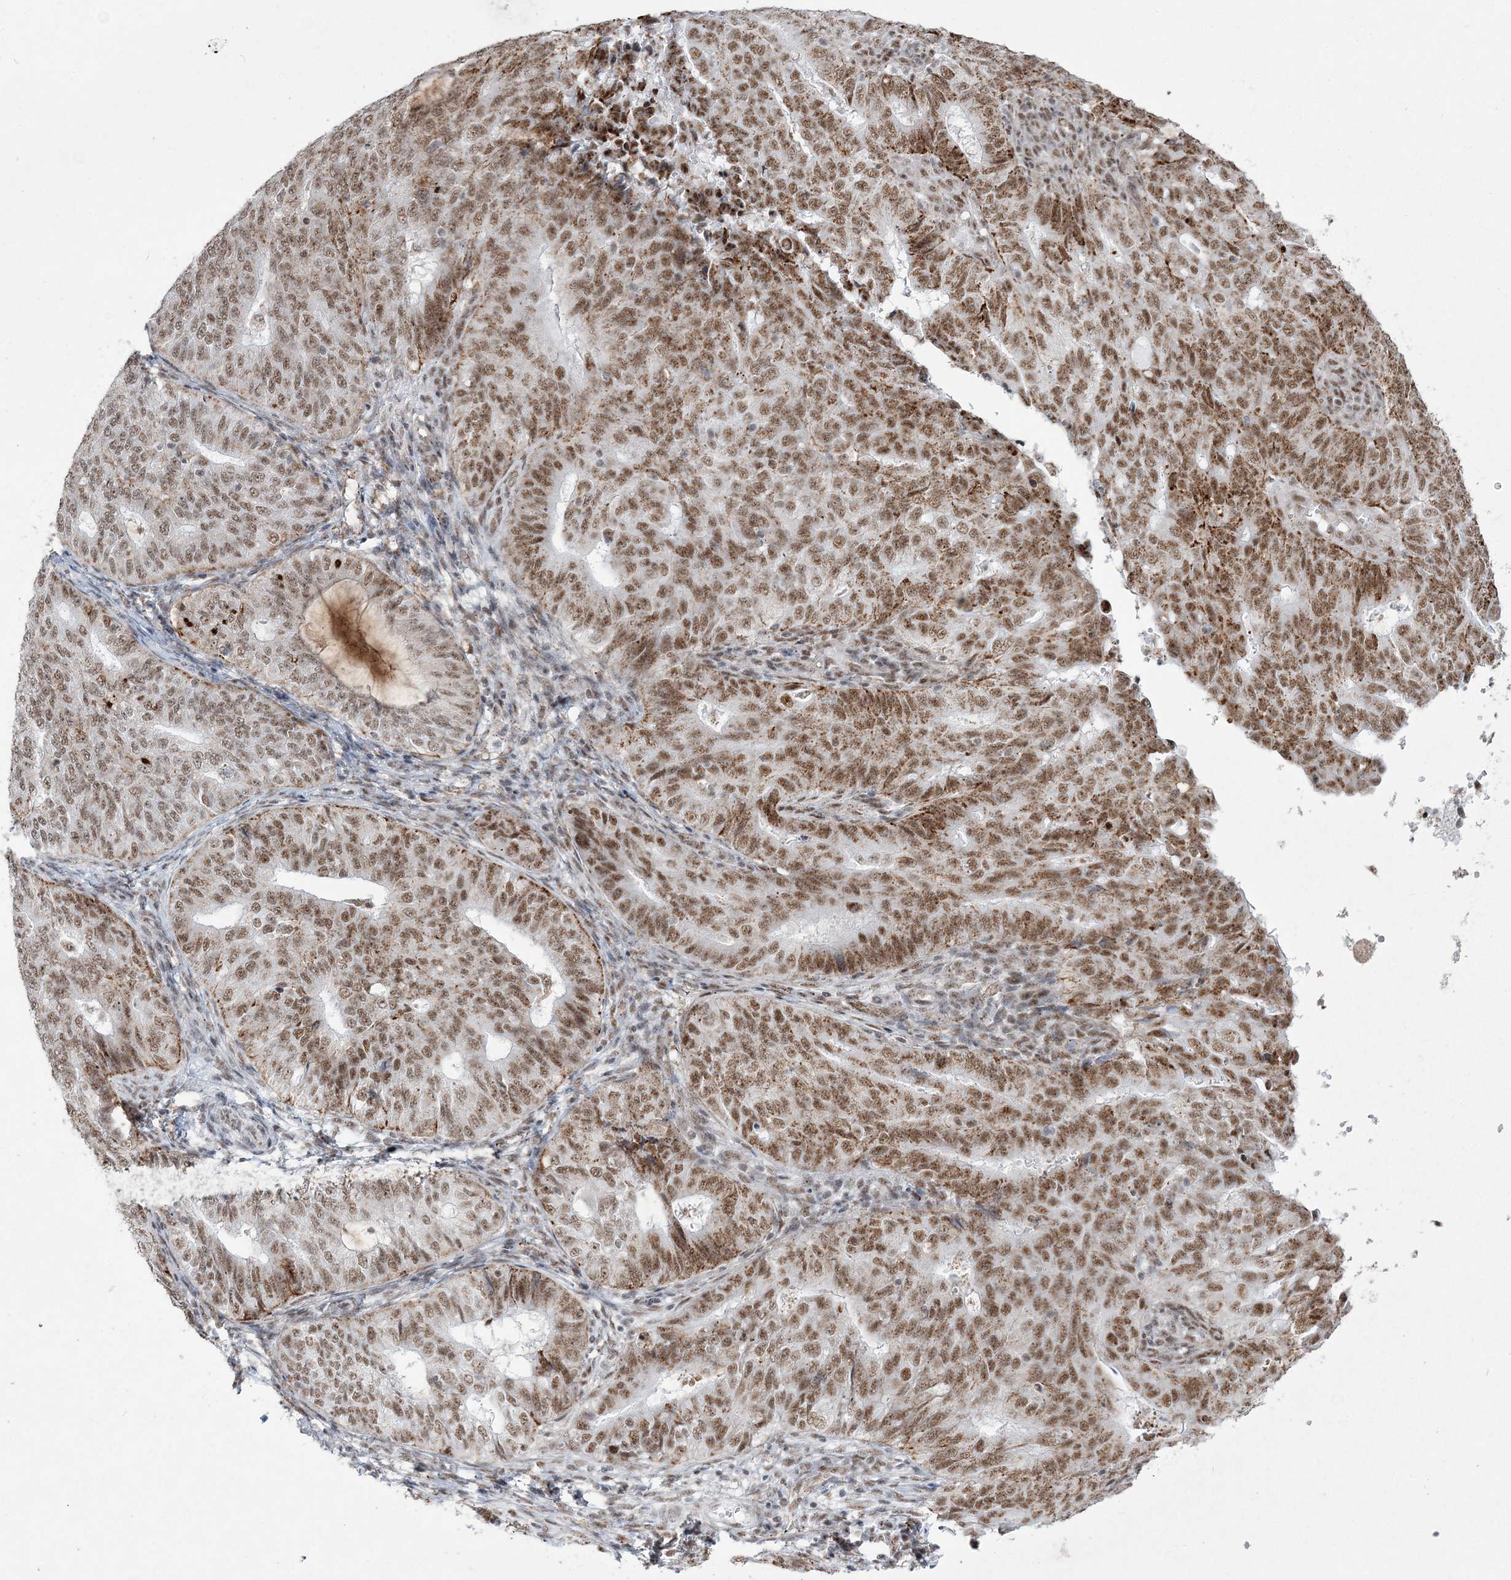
{"staining": {"intensity": "moderate", "quantity": ">75%", "location": "cytoplasmic/membranous,nuclear"}, "tissue": "endometrial cancer", "cell_type": "Tumor cells", "image_type": "cancer", "snomed": [{"axis": "morphology", "description": "Adenocarcinoma, NOS"}, {"axis": "topography", "description": "Endometrium"}], "caption": "About >75% of tumor cells in endometrial adenocarcinoma reveal moderate cytoplasmic/membranous and nuclear protein staining as visualized by brown immunohistochemical staining.", "gene": "RBM17", "patient": {"sex": "female", "age": 32}}